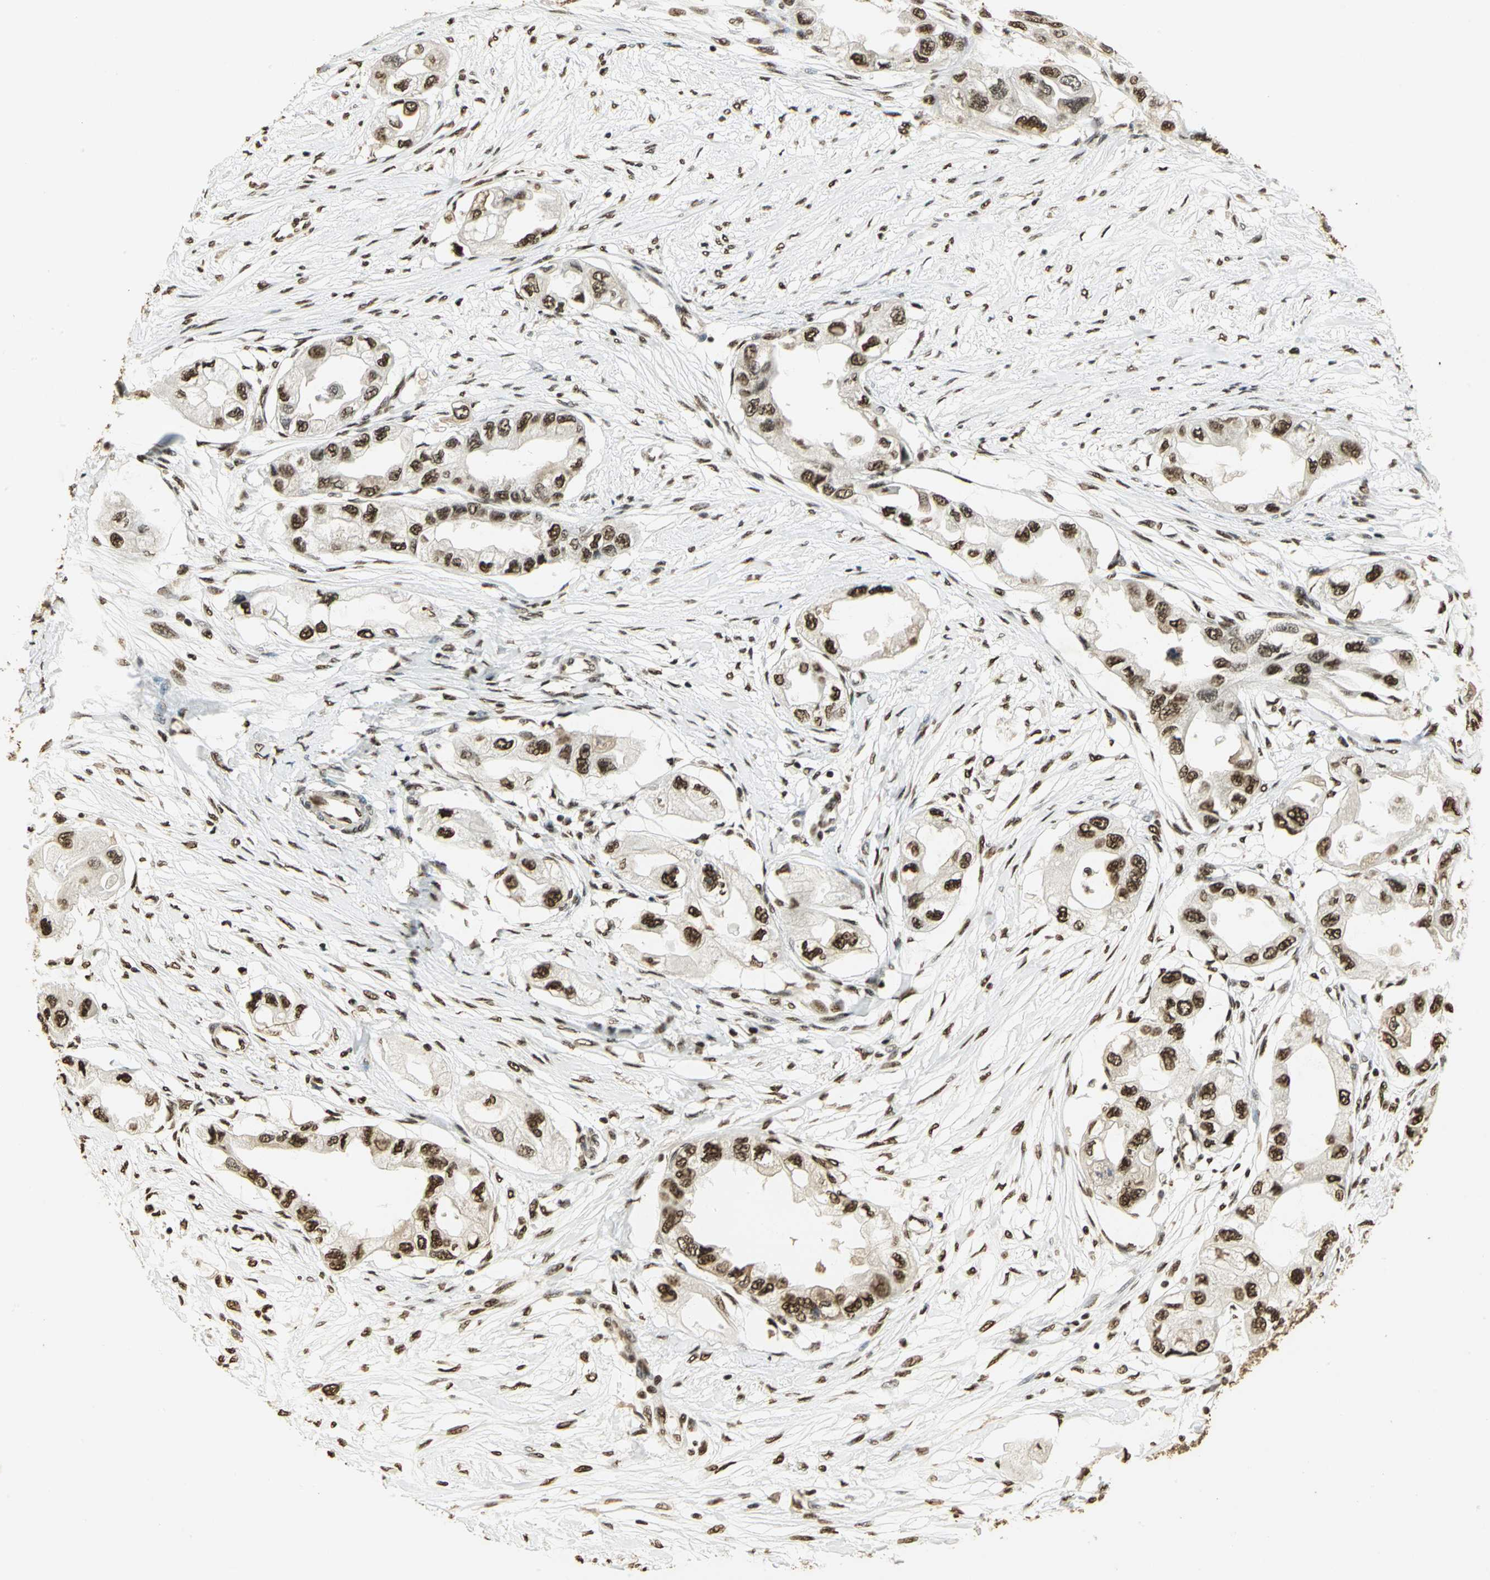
{"staining": {"intensity": "strong", "quantity": ">75%", "location": "cytoplasmic/membranous,nuclear"}, "tissue": "endometrial cancer", "cell_type": "Tumor cells", "image_type": "cancer", "snomed": [{"axis": "morphology", "description": "Adenocarcinoma, NOS"}, {"axis": "topography", "description": "Endometrium"}], "caption": "There is high levels of strong cytoplasmic/membranous and nuclear expression in tumor cells of adenocarcinoma (endometrial), as demonstrated by immunohistochemical staining (brown color).", "gene": "SET", "patient": {"sex": "female", "age": 67}}